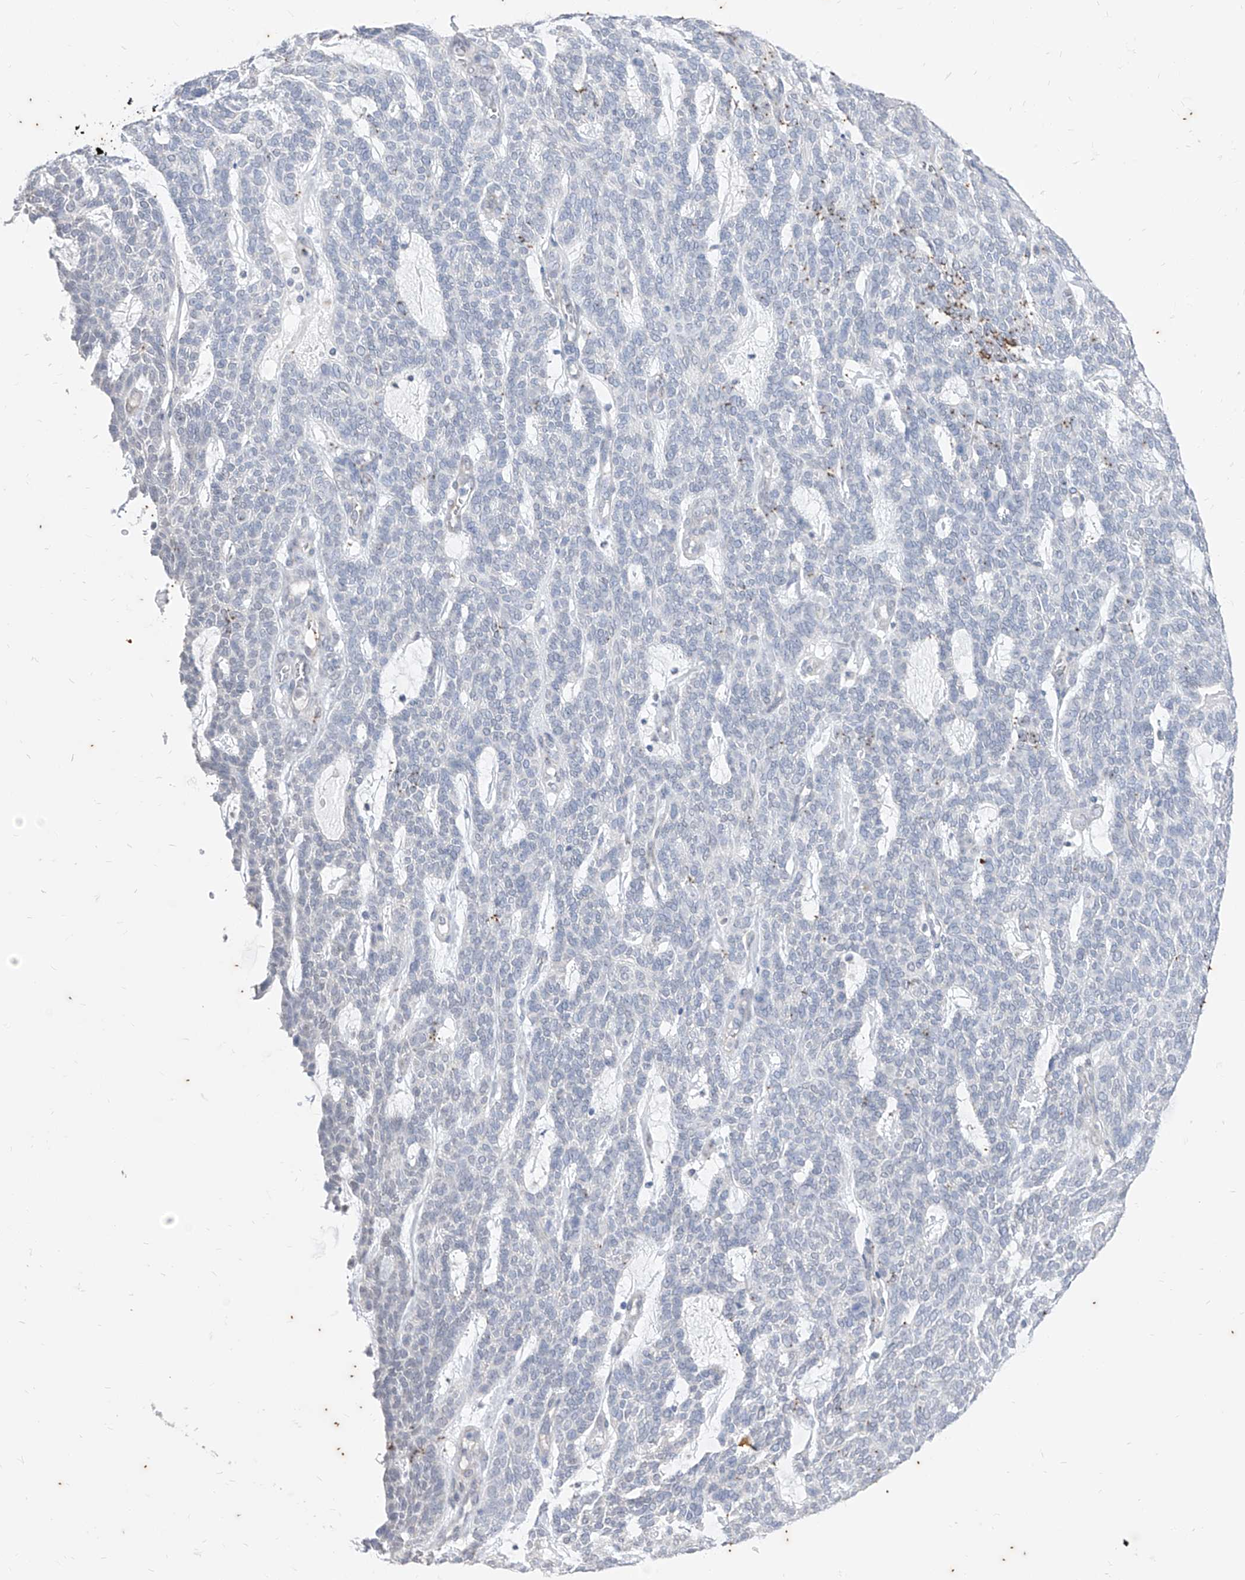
{"staining": {"intensity": "negative", "quantity": "none", "location": "none"}, "tissue": "skin cancer", "cell_type": "Tumor cells", "image_type": "cancer", "snomed": [{"axis": "morphology", "description": "Squamous cell carcinoma, NOS"}, {"axis": "topography", "description": "Skin"}], "caption": "There is no significant positivity in tumor cells of skin cancer.", "gene": "PHF20L1", "patient": {"sex": "female", "age": 90}}